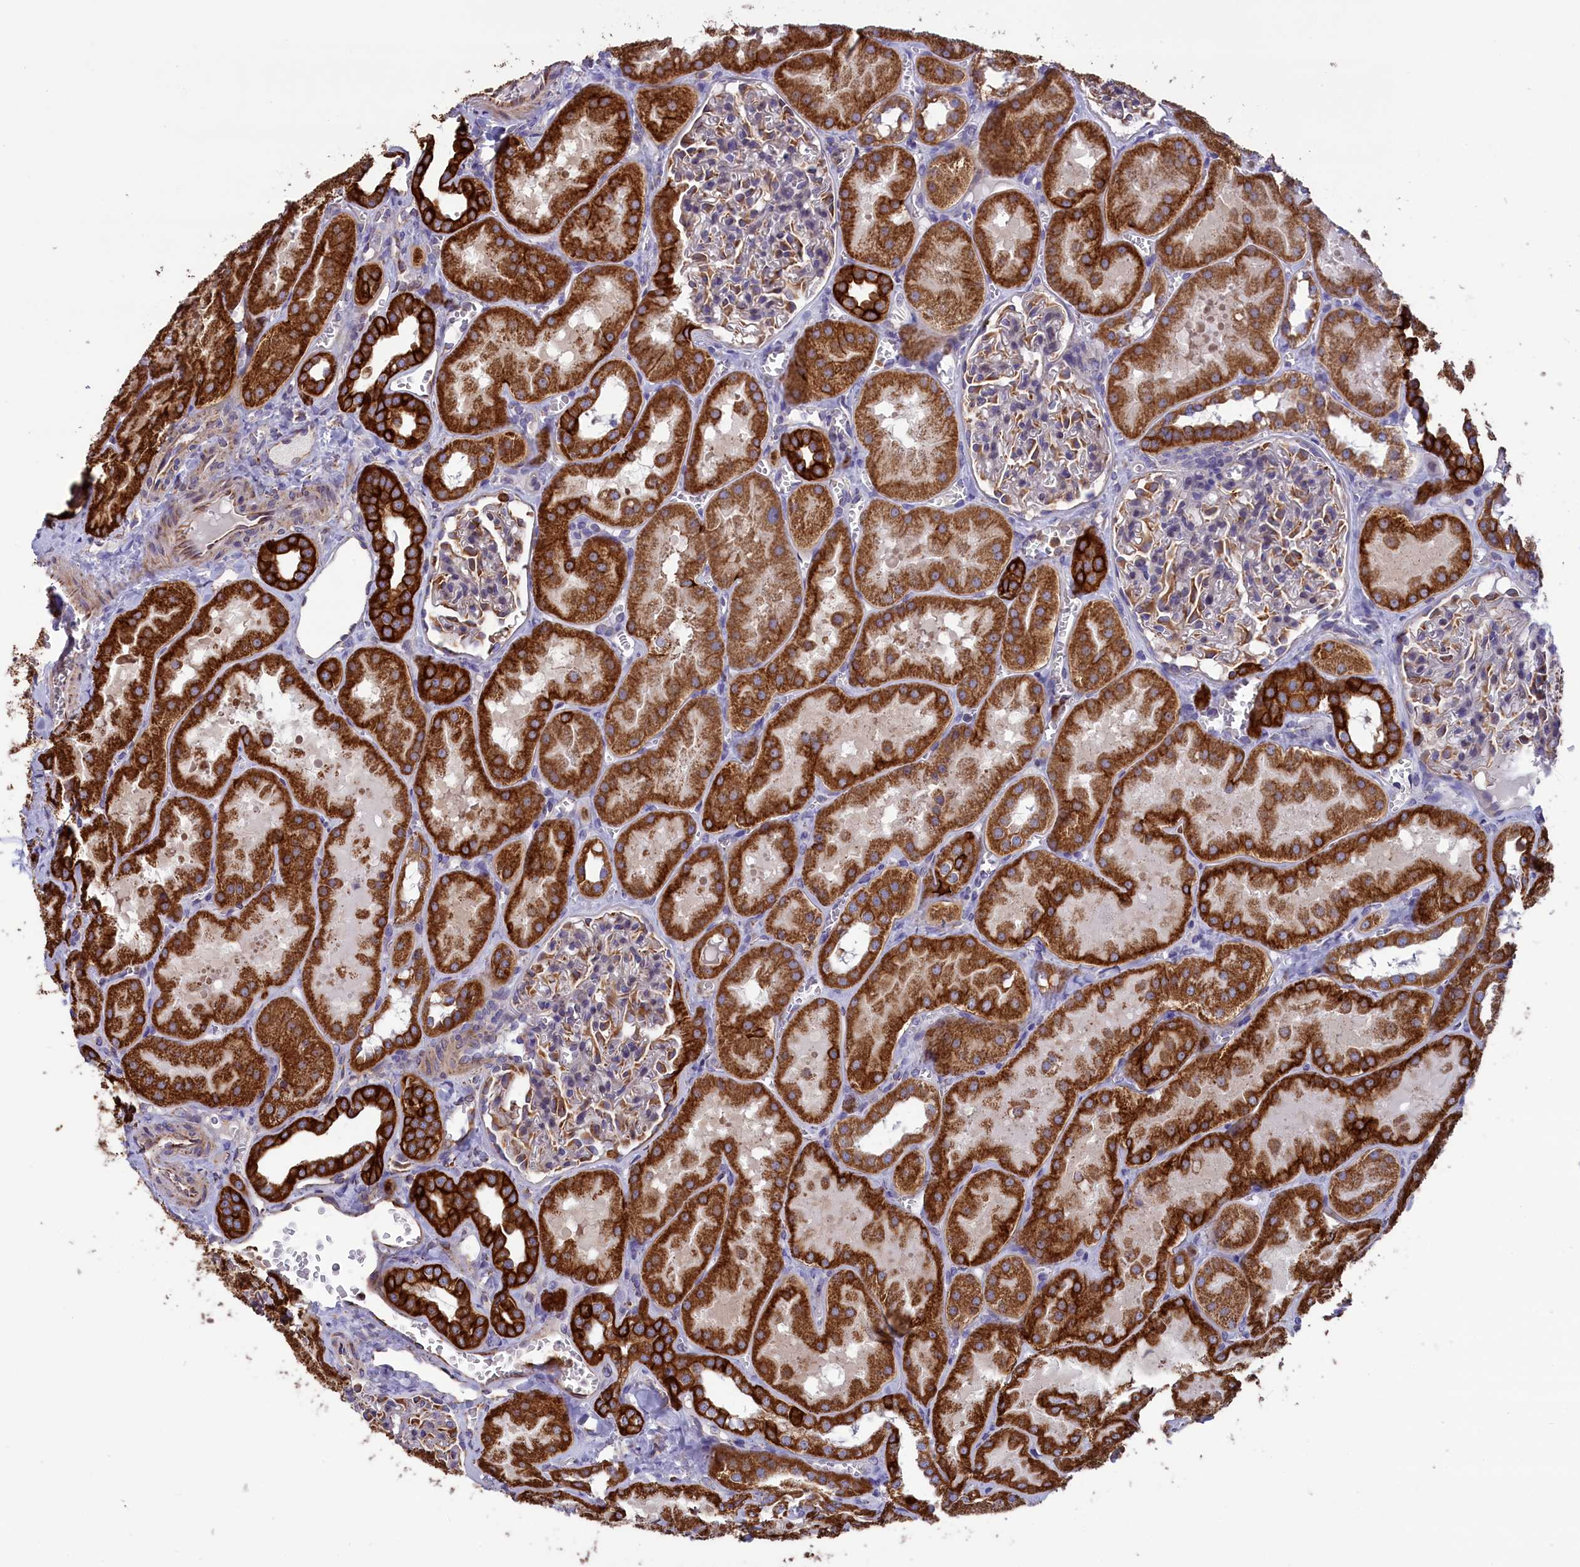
{"staining": {"intensity": "moderate", "quantity": "<25%", "location": "cytoplasmic/membranous"}, "tissue": "kidney", "cell_type": "Cells in glomeruli", "image_type": "normal", "snomed": [{"axis": "morphology", "description": "Normal tissue, NOS"}, {"axis": "topography", "description": "Kidney"}, {"axis": "topography", "description": "Urinary bladder"}], "caption": "Immunohistochemistry (IHC) of benign kidney shows low levels of moderate cytoplasmic/membranous expression in approximately <25% of cells in glomeruli. The staining was performed using DAB (3,3'-diaminobenzidine), with brown indicating positive protein expression. Nuclei are stained blue with hematoxylin.", "gene": "GATB", "patient": {"sex": "male", "age": 16}}